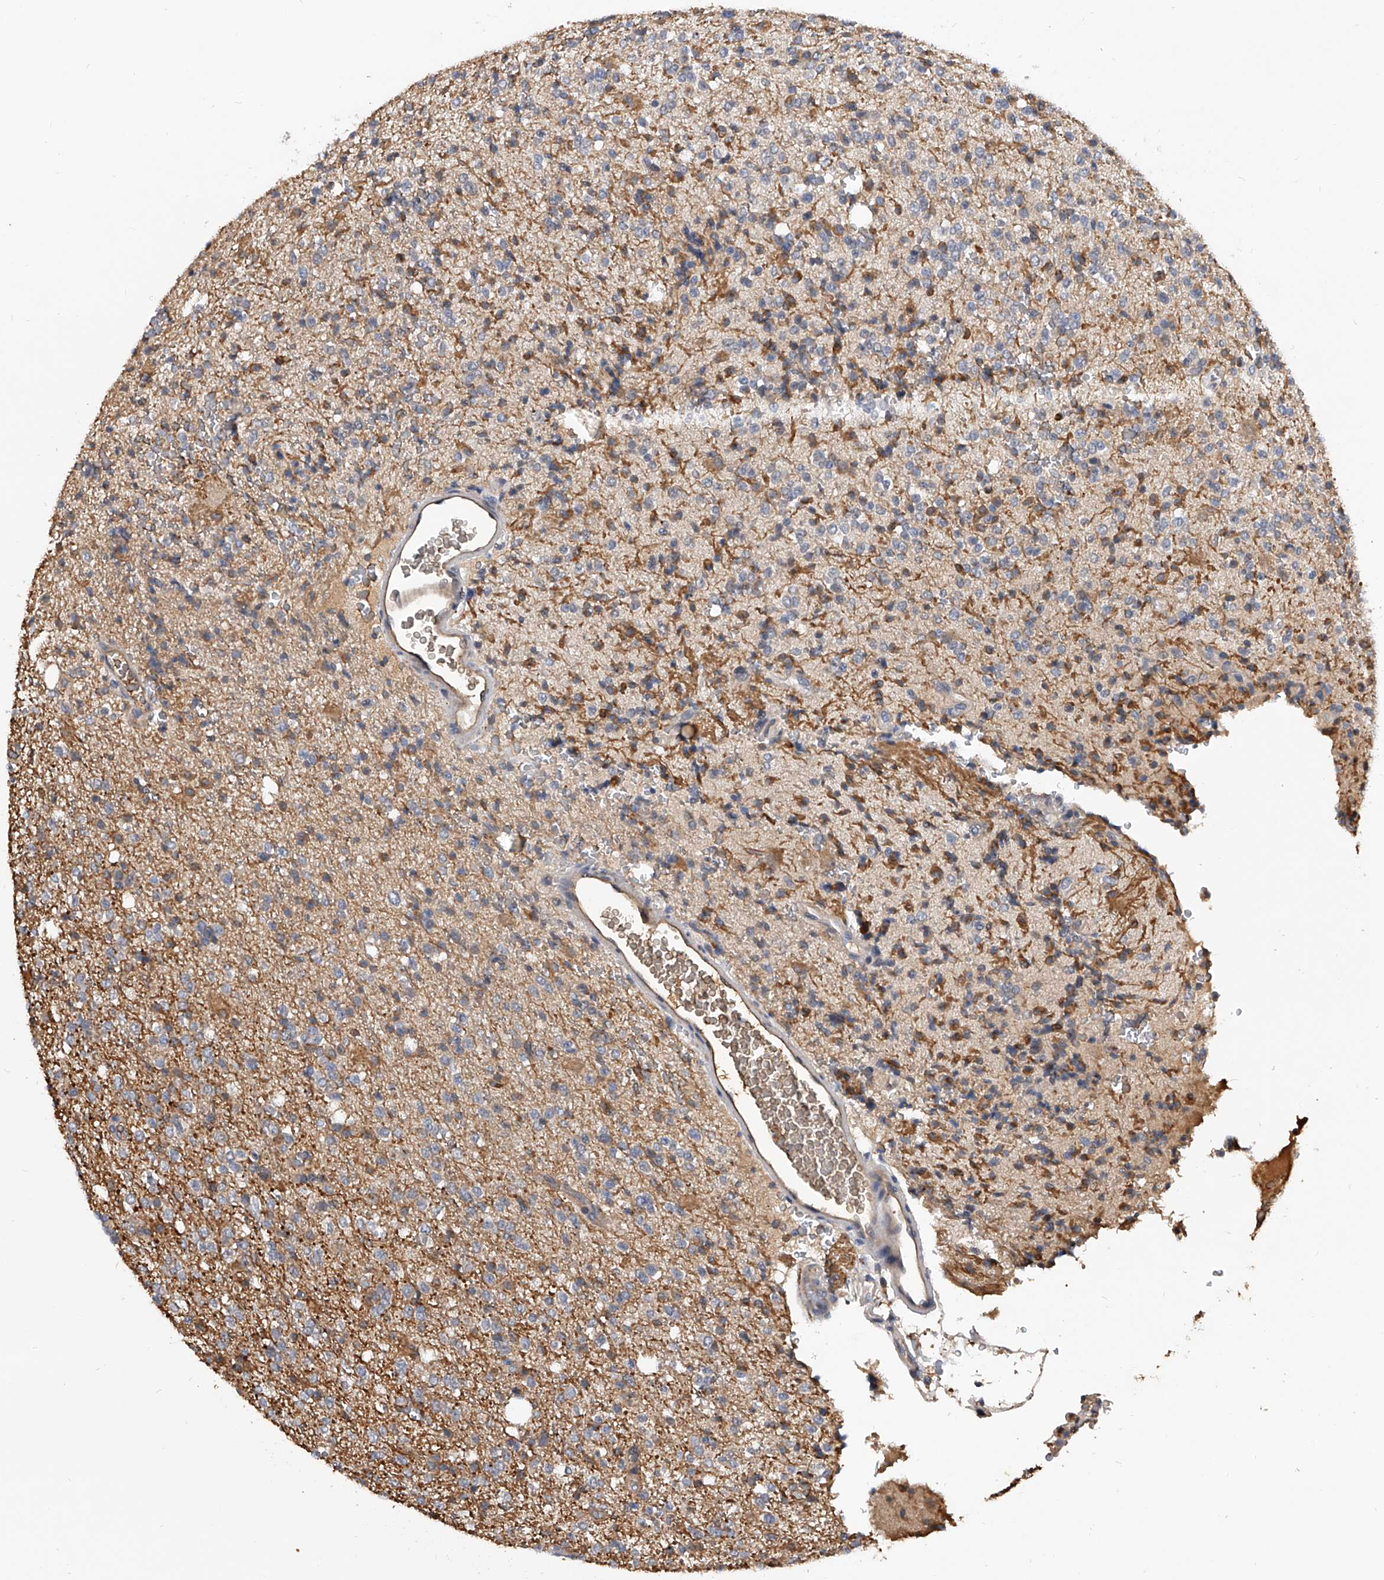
{"staining": {"intensity": "weak", "quantity": "<25%", "location": "cytoplasmic/membranous"}, "tissue": "glioma", "cell_type": "Tumor cells", "image_type": "cancer", "snomed": [{"axis": "morphology", "description": "Glioma, malignant, High grade"}, {"axis": "topography", "description": "Brain"}], "caption": "High magnification brightfield microscopy of glioma stained with DAB (3,3'-diaminobenzidine) (brown) and counterstained with hematoxylin (blue): tumor cells show no significant positivity.", "gene": "ZNF25", "patient": {"sex": "male", "age": 34}}